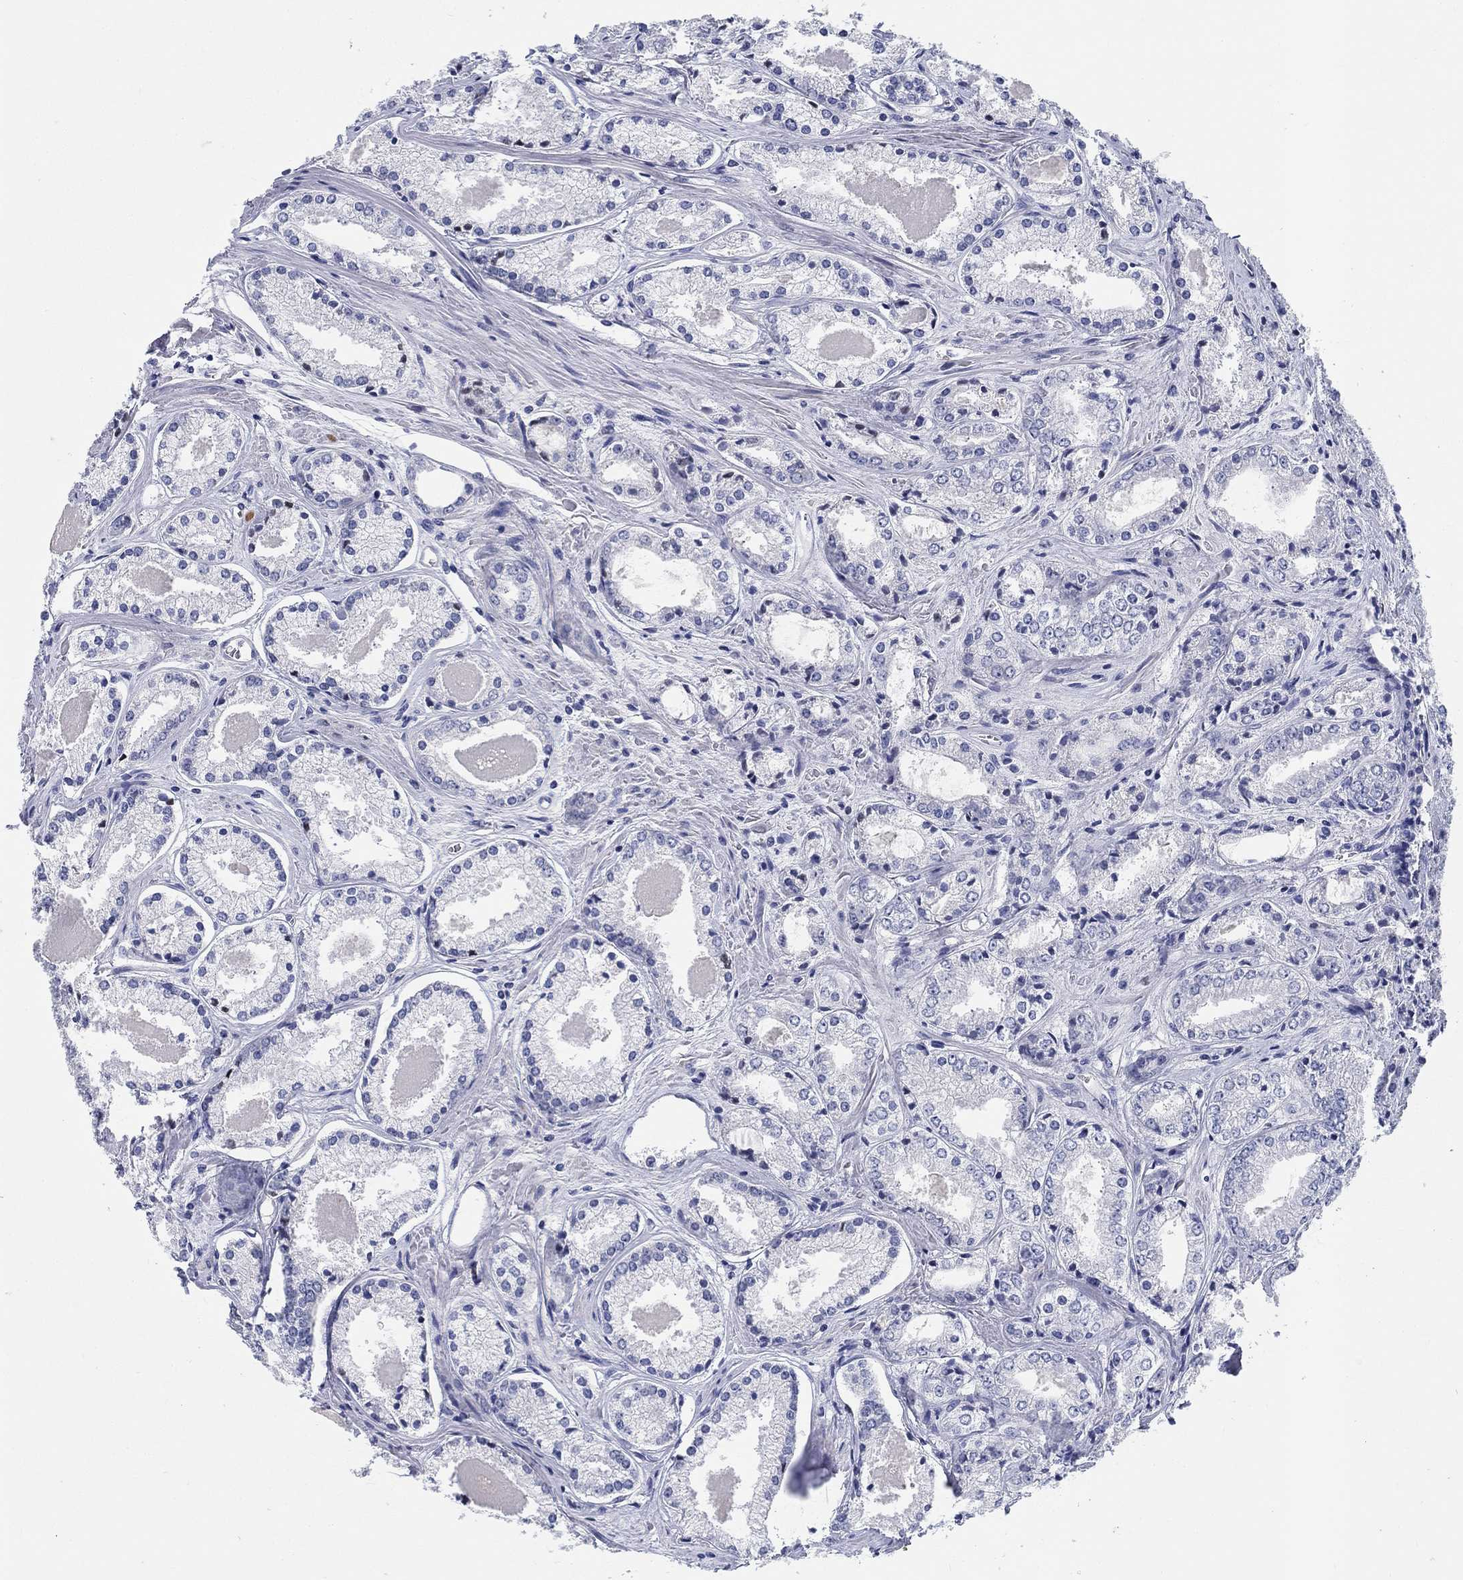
{"staining": {"intensity": "negative", "quantity": "none", "location": "none"}, "tissue": "prostate cancer", "cell_type": "Tumor cells", "image_type": "cancer", "snomed": [{"axis": "morphology", "description": "Adenocarcinoma, NOS"}, {"axis": "topography", "description": "Prostate"}], "caption": "Prostate cancer (adenocarcinoma) was stained to show a protein in brown. There is no significant positivity in tumor cells.", "gene": "SMIM18", "patient": {"sex": "male", "age": 72}}